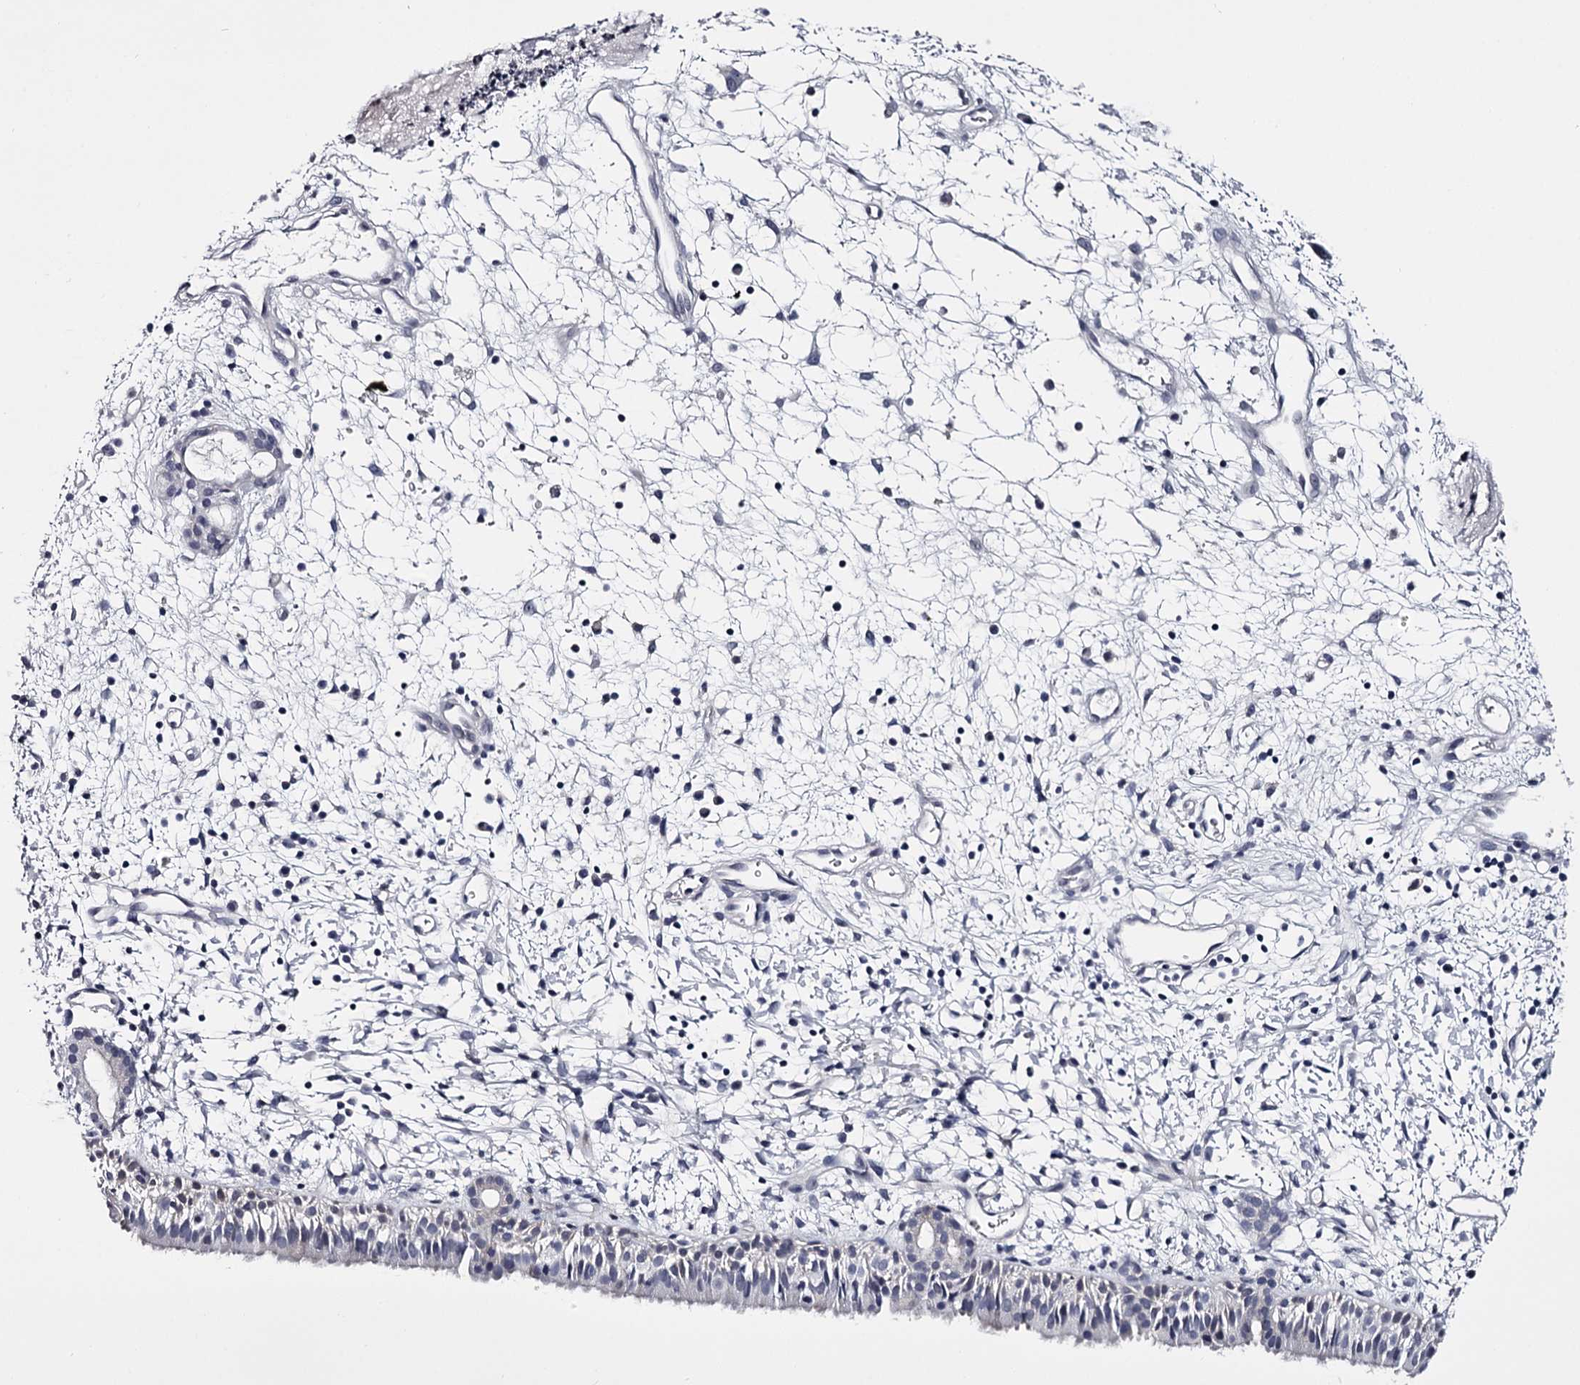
{"staining": {"intensity": "negative", "quantity": "none", "location": "none"}, "tissue": "nasopharynx", "cell_type": "Respiratory epithelial cells", "image_type": "normal", "snomed": [{"axis": "morphology", "description": "Normal tissue, NOS"}, {"axis": "topography", "description": "Nasopharynx"}], "caption": "Nasopharynx stained for a protein using immunohistochemistry displays no expression respiratory epithelial cells.", "gene": "GSTO1", "patient": {"sex": "male", "age": 22}}